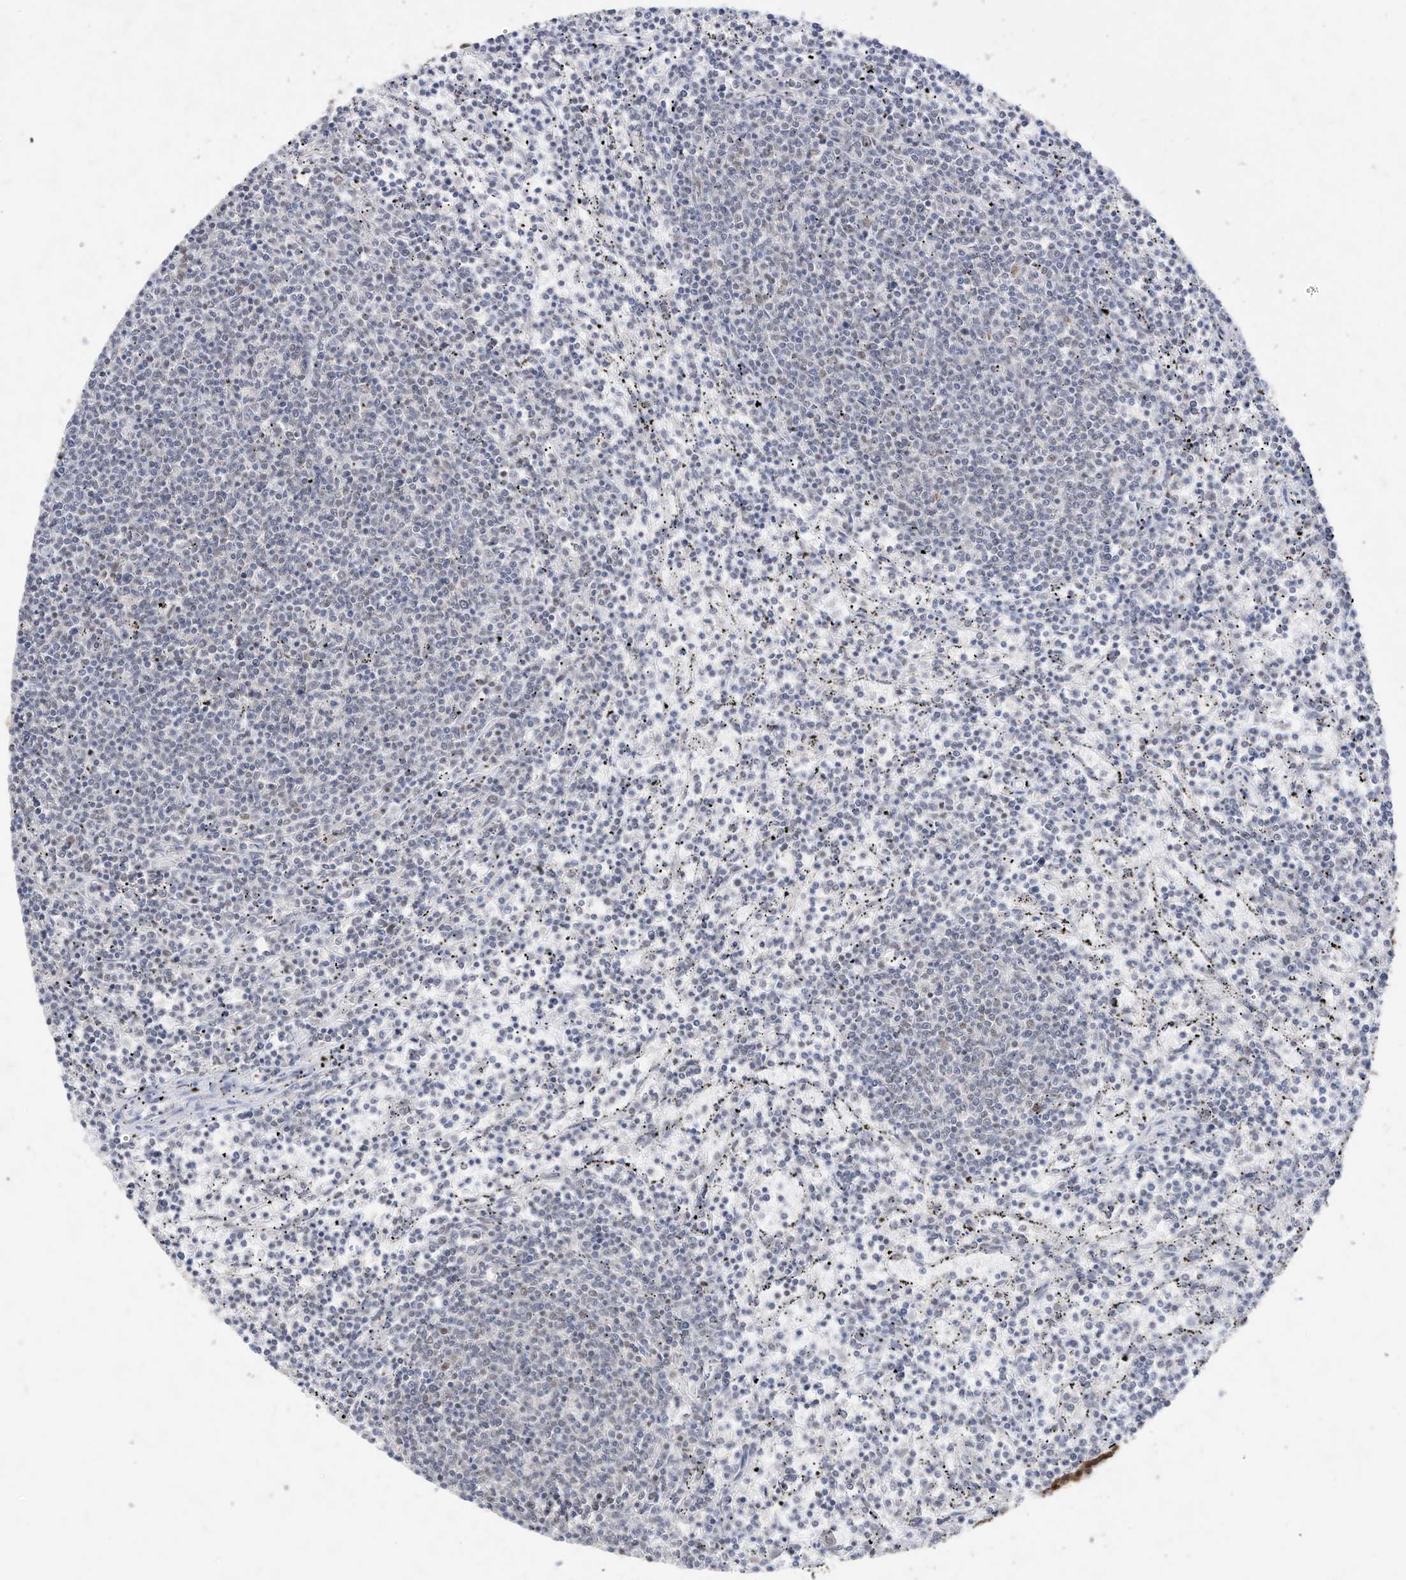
{"staining": {"intensity": "negative", "quantity": "none", "location": "none"}, "tissue": "lymphoma", "cell_type": "Tumor cells", "image_type": "cancer", "snomed": [{"axis": "morphology", "description": "Malignant lymphoma, non-Hodgkin's type, Low grade"}, {"axis": "topography", "description": "Spleen"}], "caption": "Tumor cells show no significant positivity in lymphoma.", "gene": "OGT", "patient": {"sex": "female", "age": 50}}